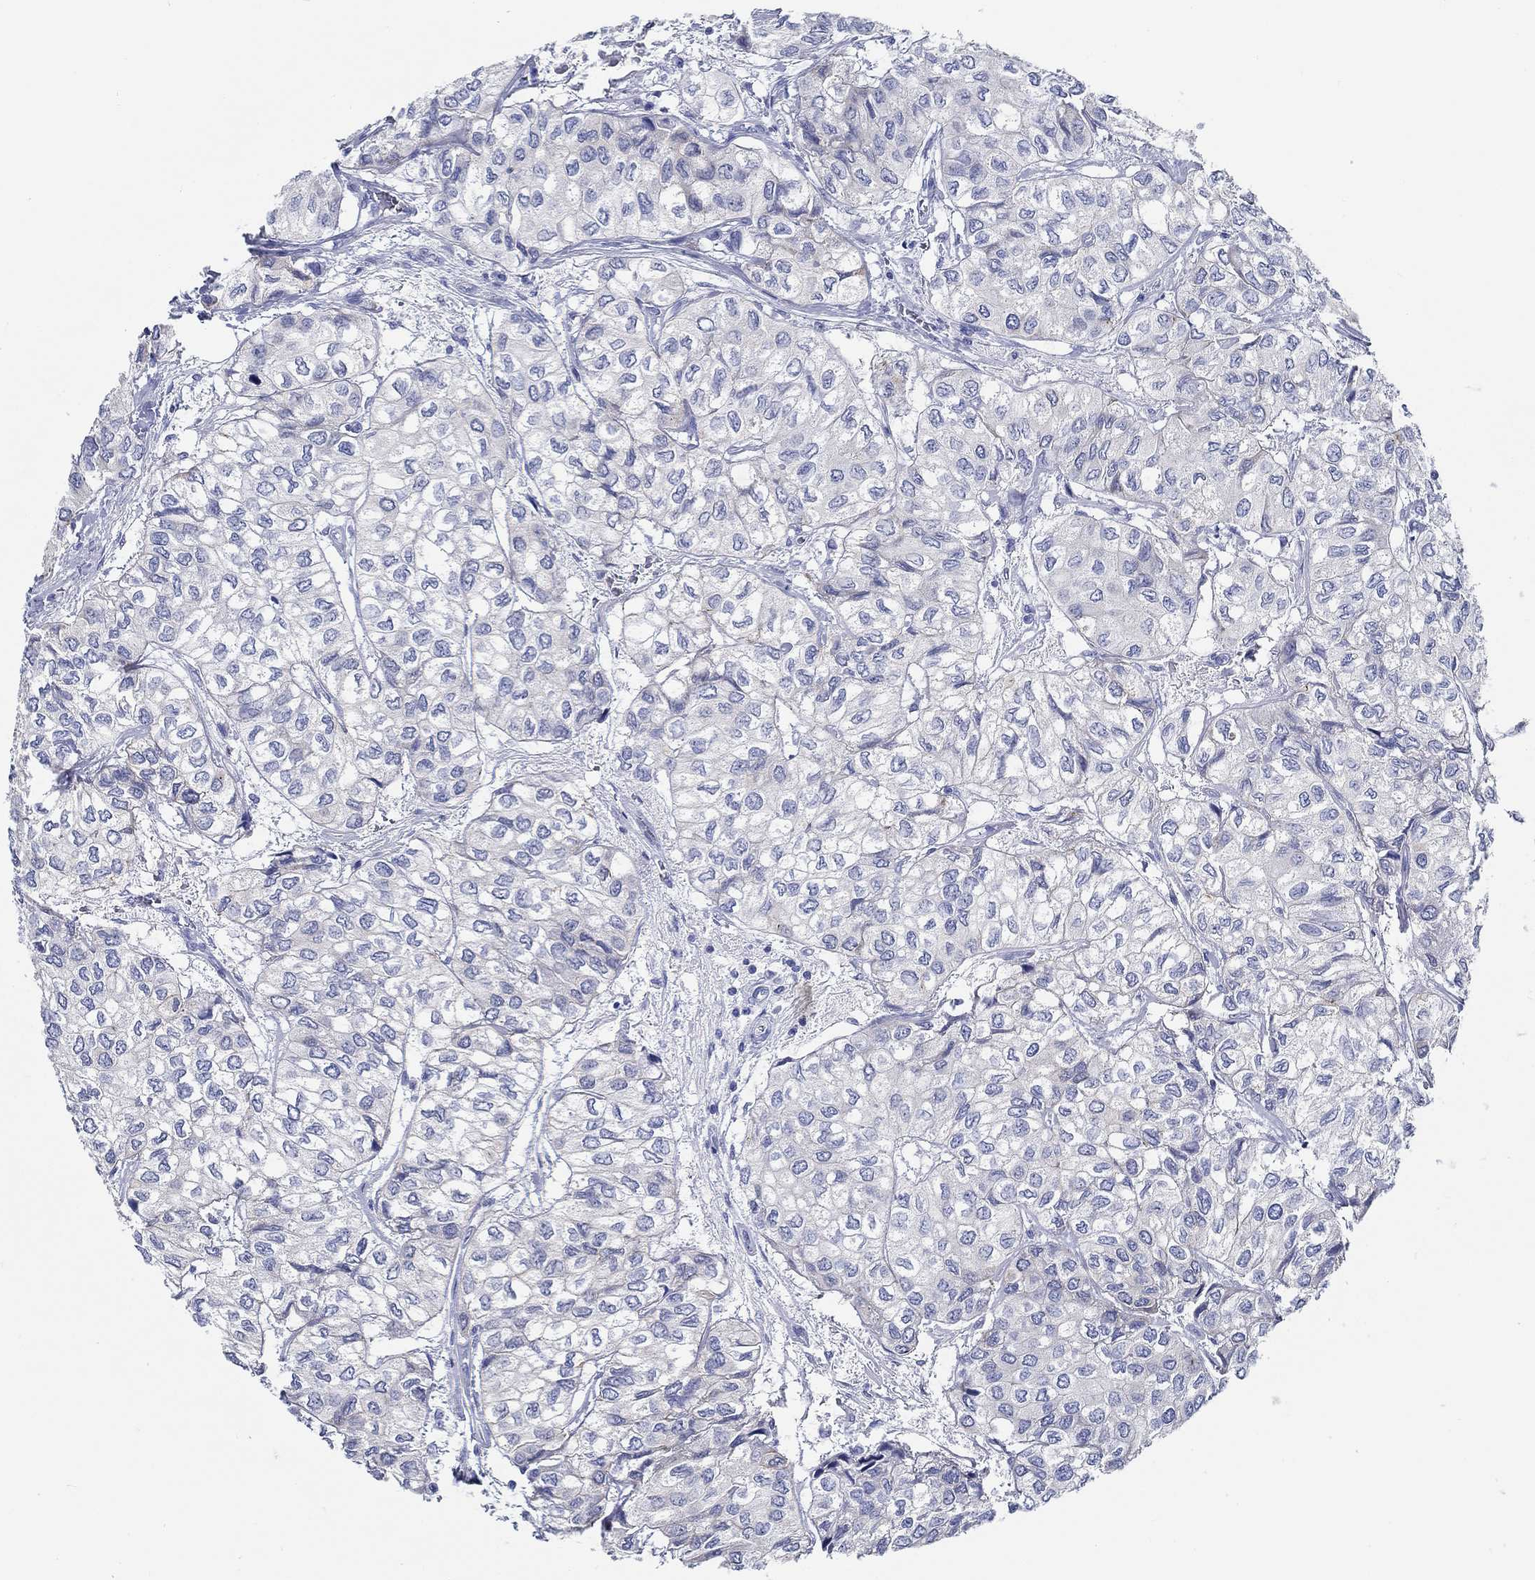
{"staining": {"intensity": "negative", "quantity": "none", "location": "none"}, "tissue": "urothelial cancer", "cell_type": "Tumor cells", "image_type": "cancer", "snomed": [{"axis": "morphology", "description": "Urothelial carcinoma, High grade"}, {"axis": "topography", "description": "Urinary bladder"}], "caption": "DAB immunohistochemical staining of human urothelial carcinoma (high-grade) displays no significant staining in tumor cells. (Brightfield microscopy of DAB (3,3'-diaminobenzidine) immunohistochemistry (IHC) at high magnification).", "gene": "RD3L", "patient": {"sex": "male", "age": 73}}